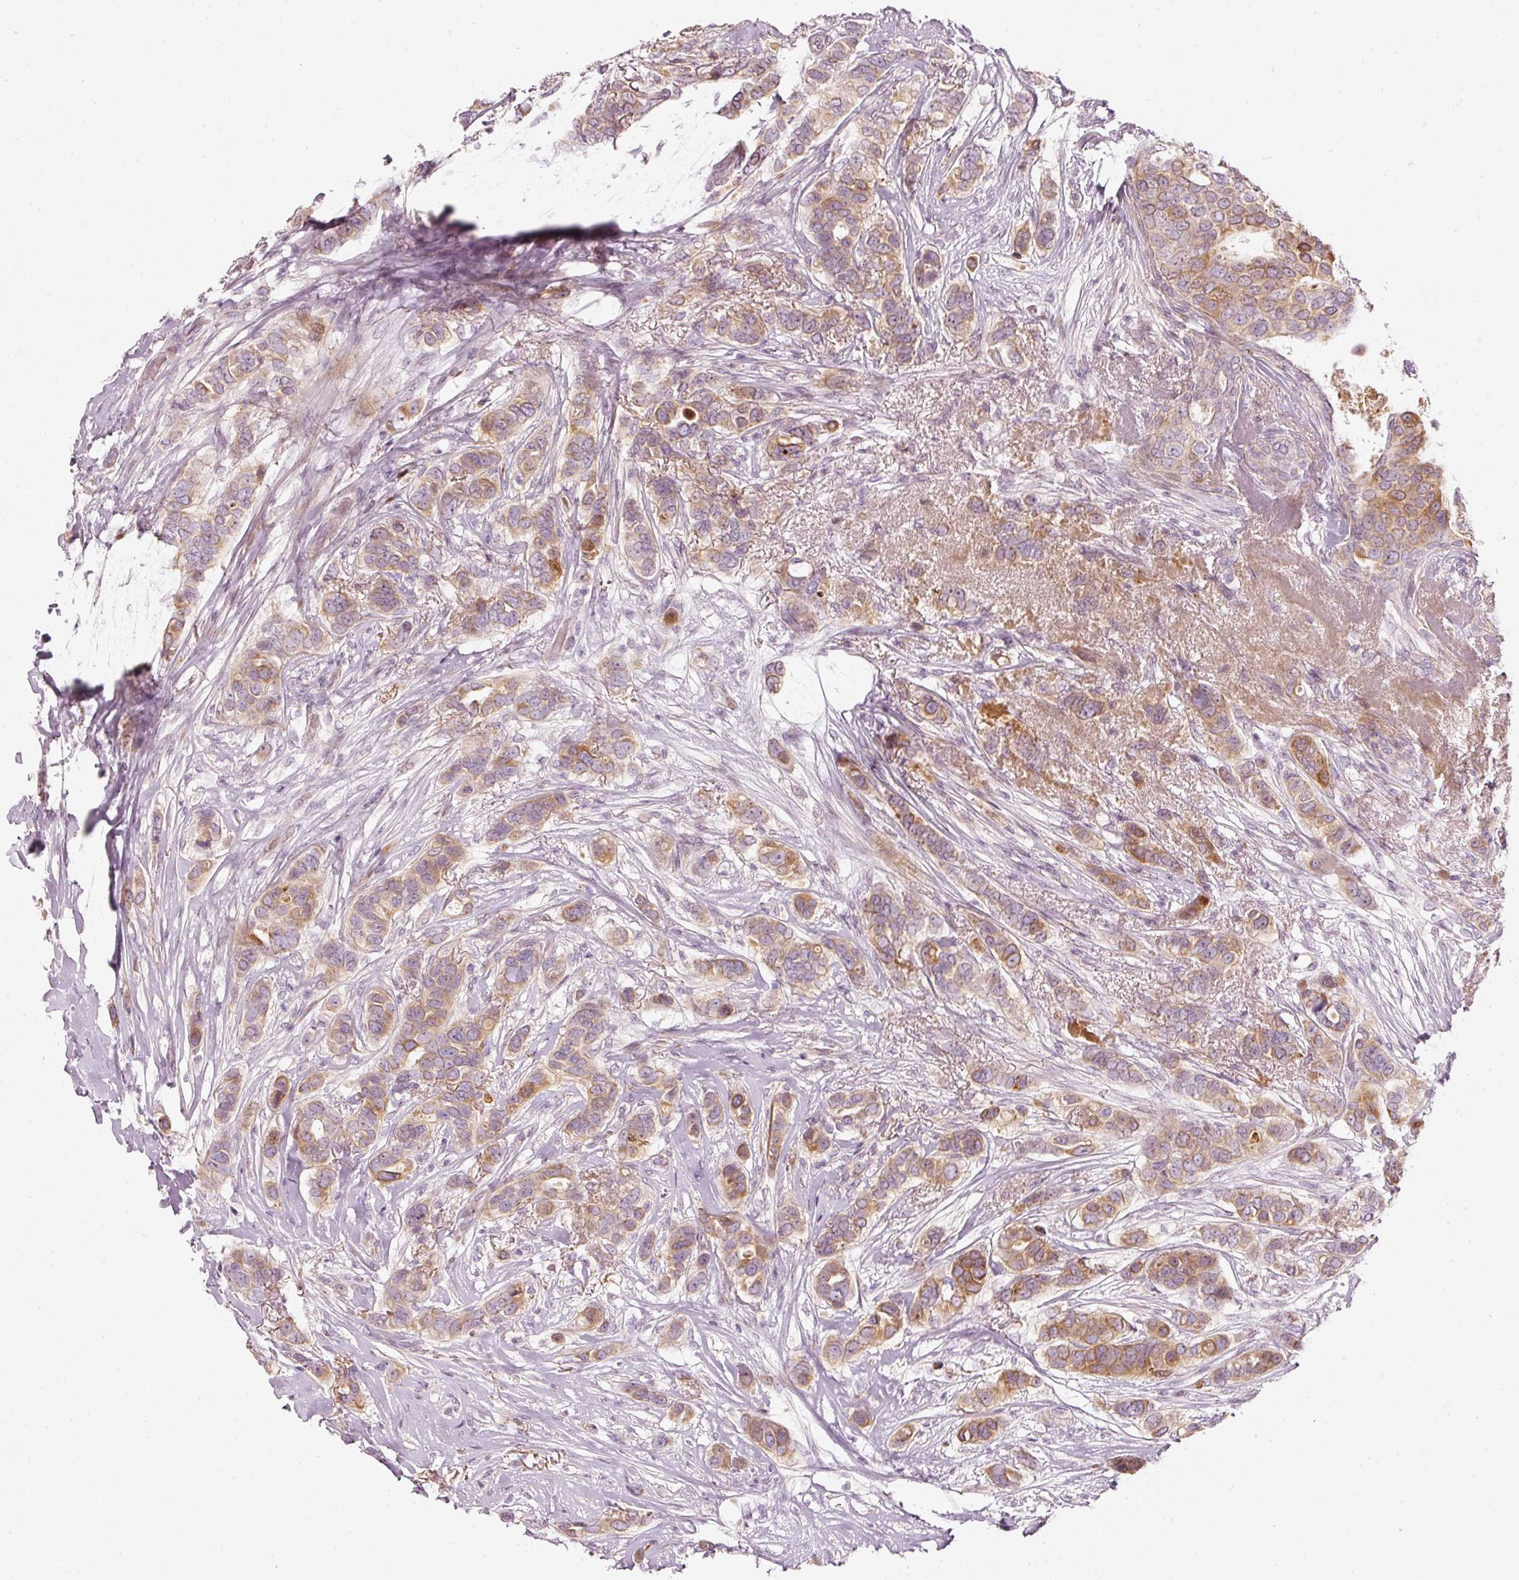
{"staining": {"intensity": "moderate", "quantity": "25%-75%", "location": "cytoplasmic/membranous"}, "tissue": "breast cancer", "cell_type": "Tumor cells", "image_type": "cancer", "snomed": [{"axis": "morphology", "description": "Lobular carcinoma"}, {"axis": "topography", "description": "Breast"}], "caption": "High-power microscopy captured an immunohistochemistry histopathology image of breast cancer (lobular carcinoma), revealing moderate cytoplasmic/membranous staining in approximately 25%-75% of tumor cells. The protein of interest is stained brown, and the nuclei are stained in blue (DAB (3,3'-diaminobenzidine) IHC with brightfield microscopy, high magnification).", "gene": "SLC20A1", "patient": {"sex": "female", "age": 51}}